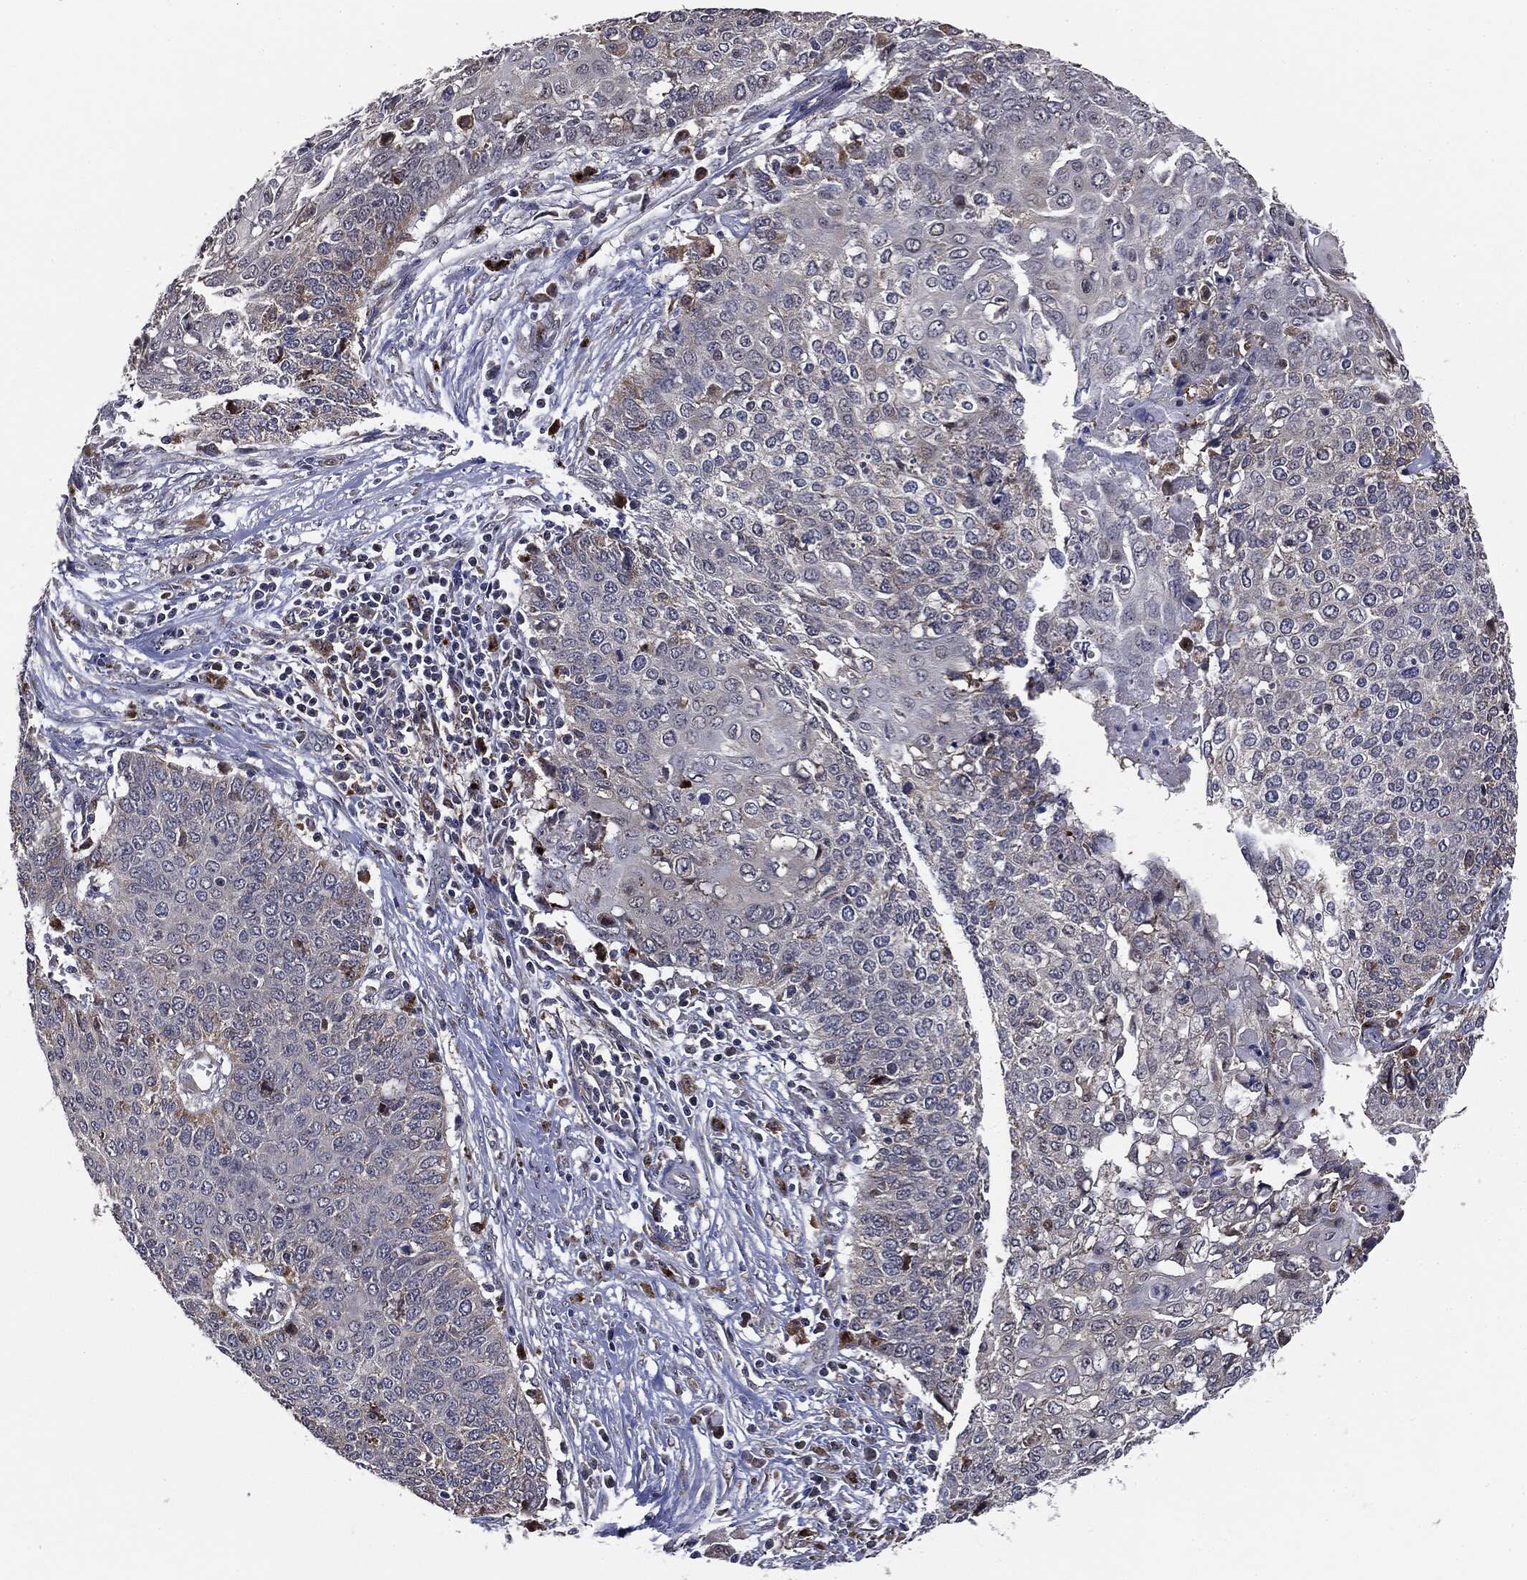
{"staining": {"intensity": "negative", "quantity": "none", "location": "none"}, "tissue": "cervical cancer", "cell_type": "Tumor cells", "image_type": "cancer", "snomed": [{"axis": "morphology", "description": "Squamous cell carcinoma, NOS"}, {"axis": "topography", "description": "Cervix"}], "caption": "IHC of human cervical squamous cell carcinoma exhibits no positivity in tumor cells.", "gene": "TRMT1L", "patient": {"sex": "female", "age": 39}}